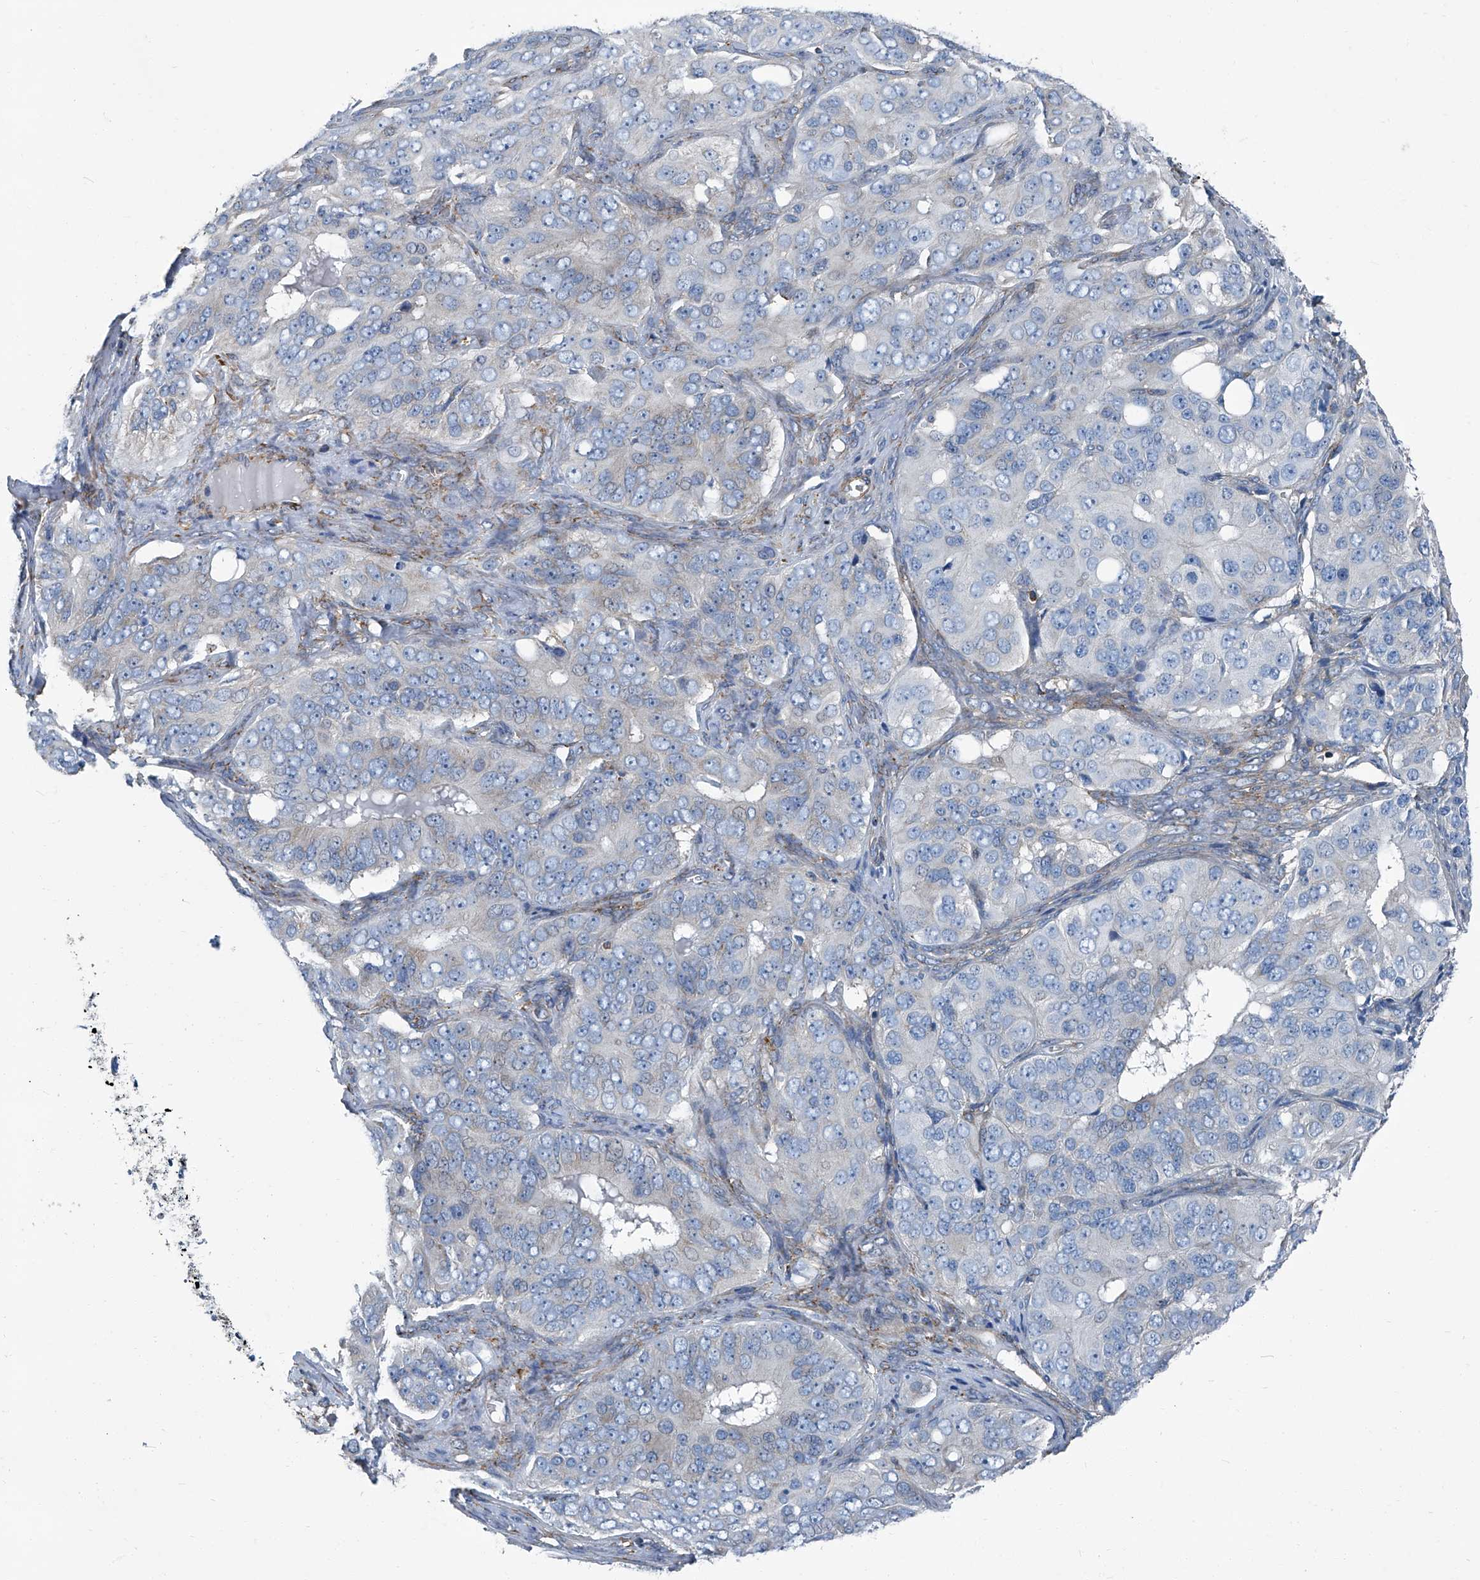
{"staining": {"intensity": "negative", "quantity": "none", "location": "none"}, "tissue": "ovarian cancer", "cell_type": "Tumor cells", "image_type": "cancer", "snomed": [{"axis": "morphology", "description": "Carcinoma, endometroid"}, {"axis": "topography", "description": "Ovary"}], "caption": "This is an immunohistochemistry histopathology image of ovarian cancer (endometroid carcinoma). There is no staining in tumor cells.", "gene": "SEPTIN7", "patient": {"sex": "female", "age": 51}}